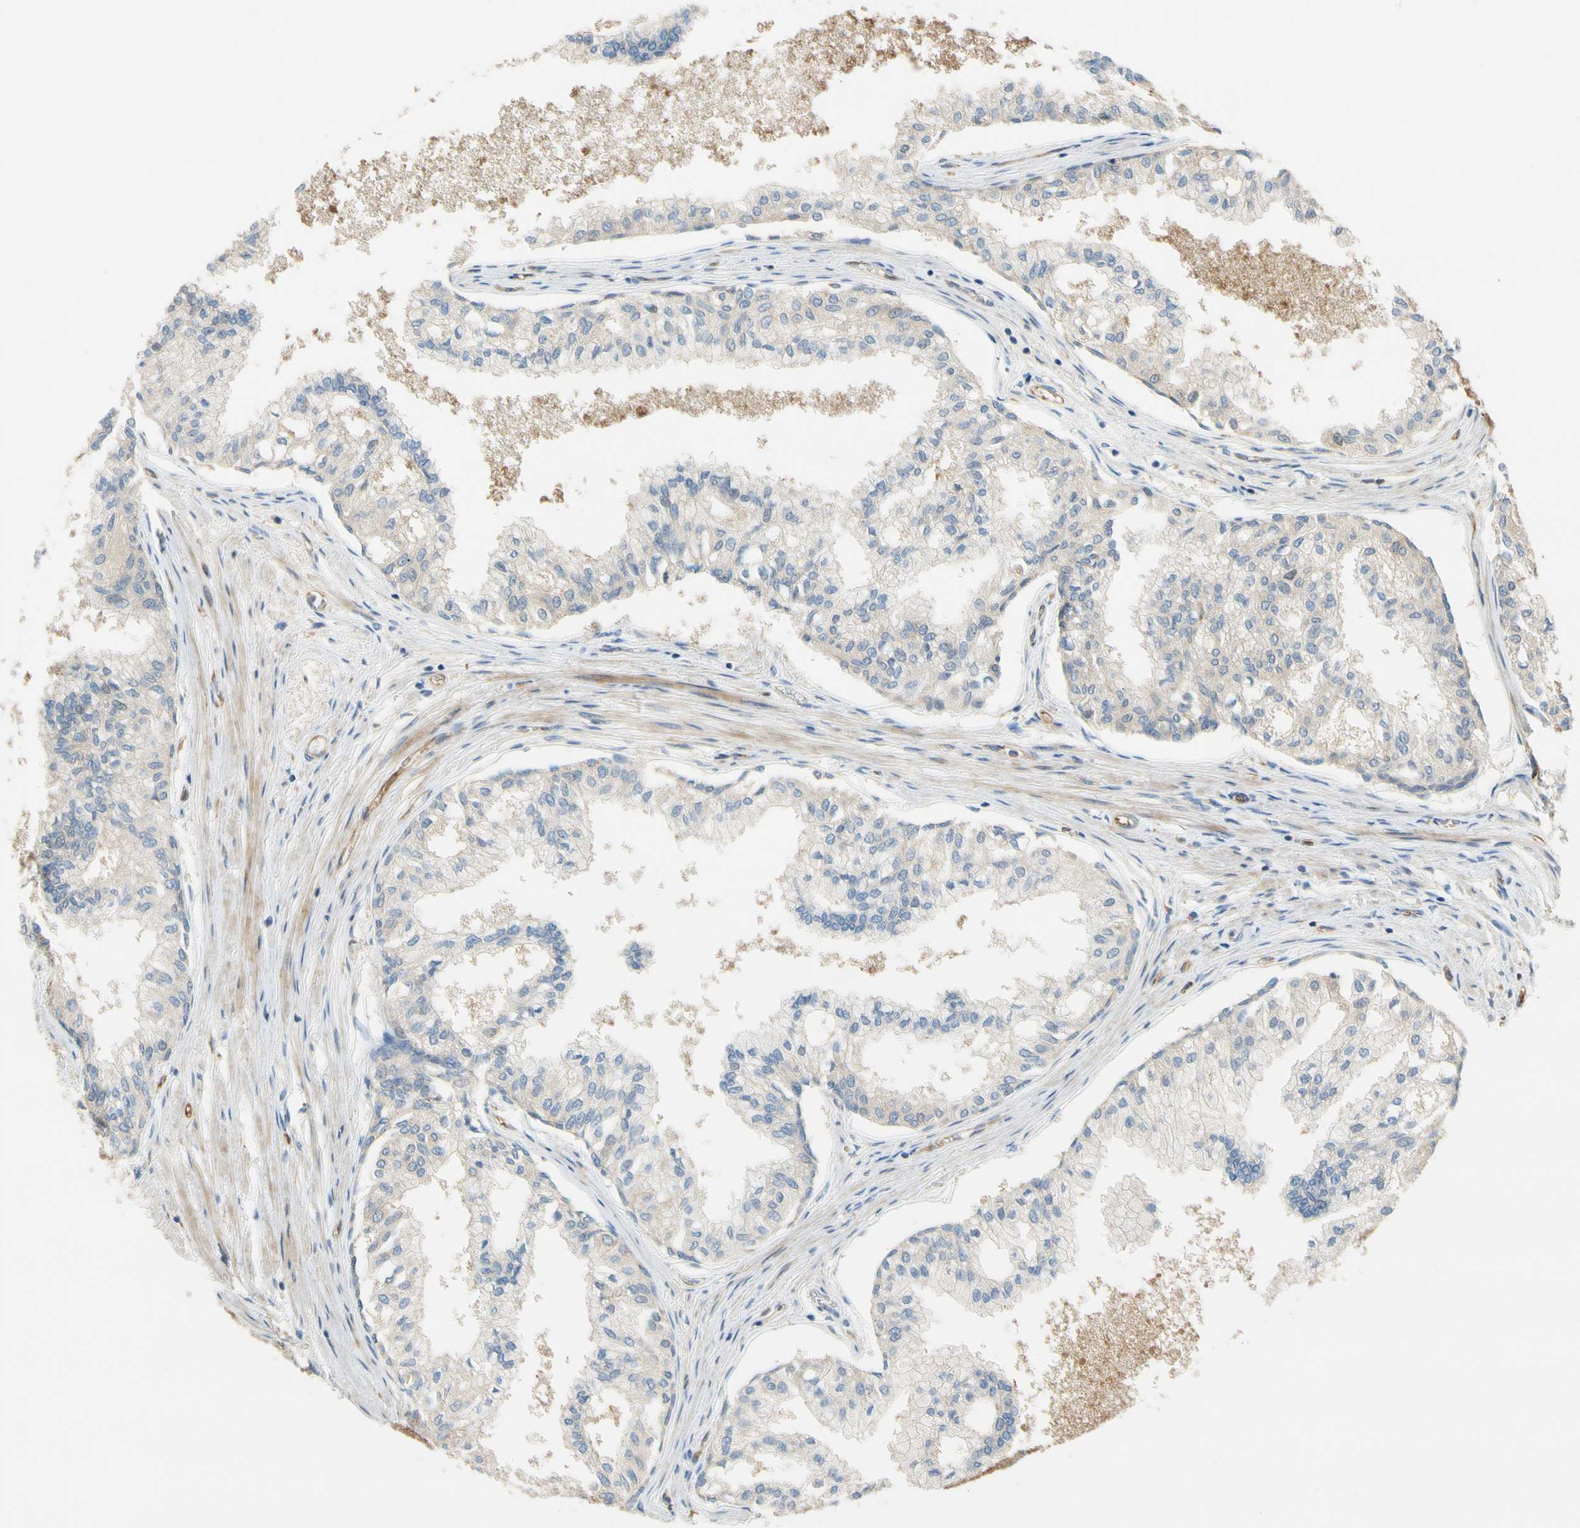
{"staining": {"intensity": "moderate", "quantity": "25%-75%", "location": "cytoplasmic/membranous"}, "tissue": "prostate", "cell_type": "Glandular cells", "image_type": "normal", "snomed": [{"axis": "morphology", "description": "Normal tissue, NOS"}, {"axis": "topography", "description": "Prostate"}, {"axis": "topography", "description": "Seminal veicle"}], "caption": "Glandular cells exhibit medium levels of moderate cytoplasmic/membranous positivity in approximately 25%-75% of cells in normal prostate. The protein of interest is shown in brown color, while the nuclei are stained blue.", "gene": "PARP14", "patient": {"sex": "male", "age": 60}}